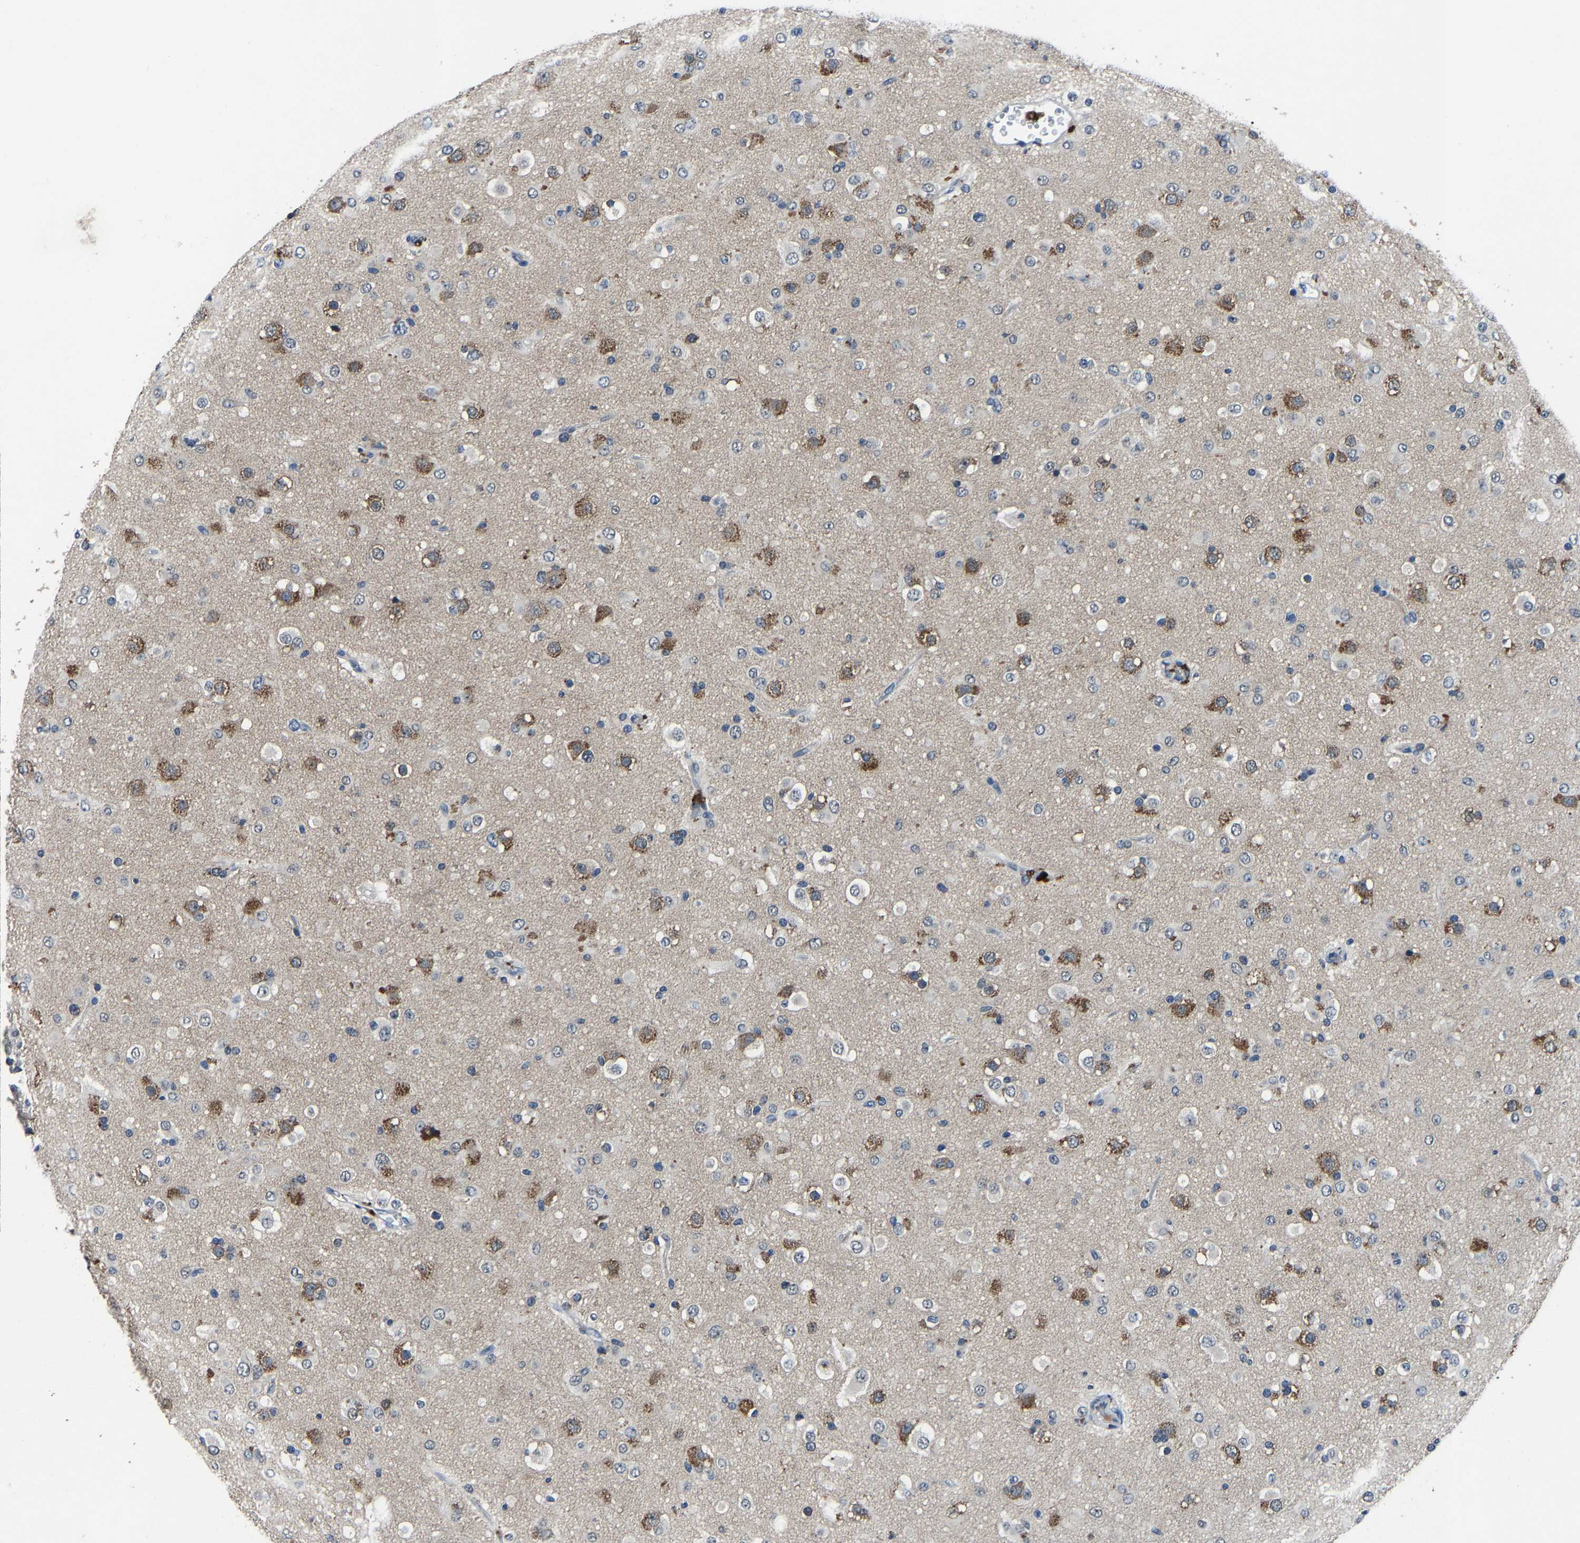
{"staining": {"intensity": "moderate", "quantity": "25%-75%", "location": "cytoplasmic/membranous"}, "tissue": "glioma", "cell_type": "Tumor cells", "image_type": "cancer", "snomed": [{"axis": "morphology", "description": "Glioma, malignant, Low grade"}, {"axis": "topography", "description": "Brain"}], "caption": "A high-resolution histopathology image shows immunohistochemistry staining of malignant low-grade glioma, which shows moderate cytoplasmic/membranous expression in about 25%-75% of tumor cells.", "gene": "PCNX2", "patient": {"sex": "male", "age": 65}}